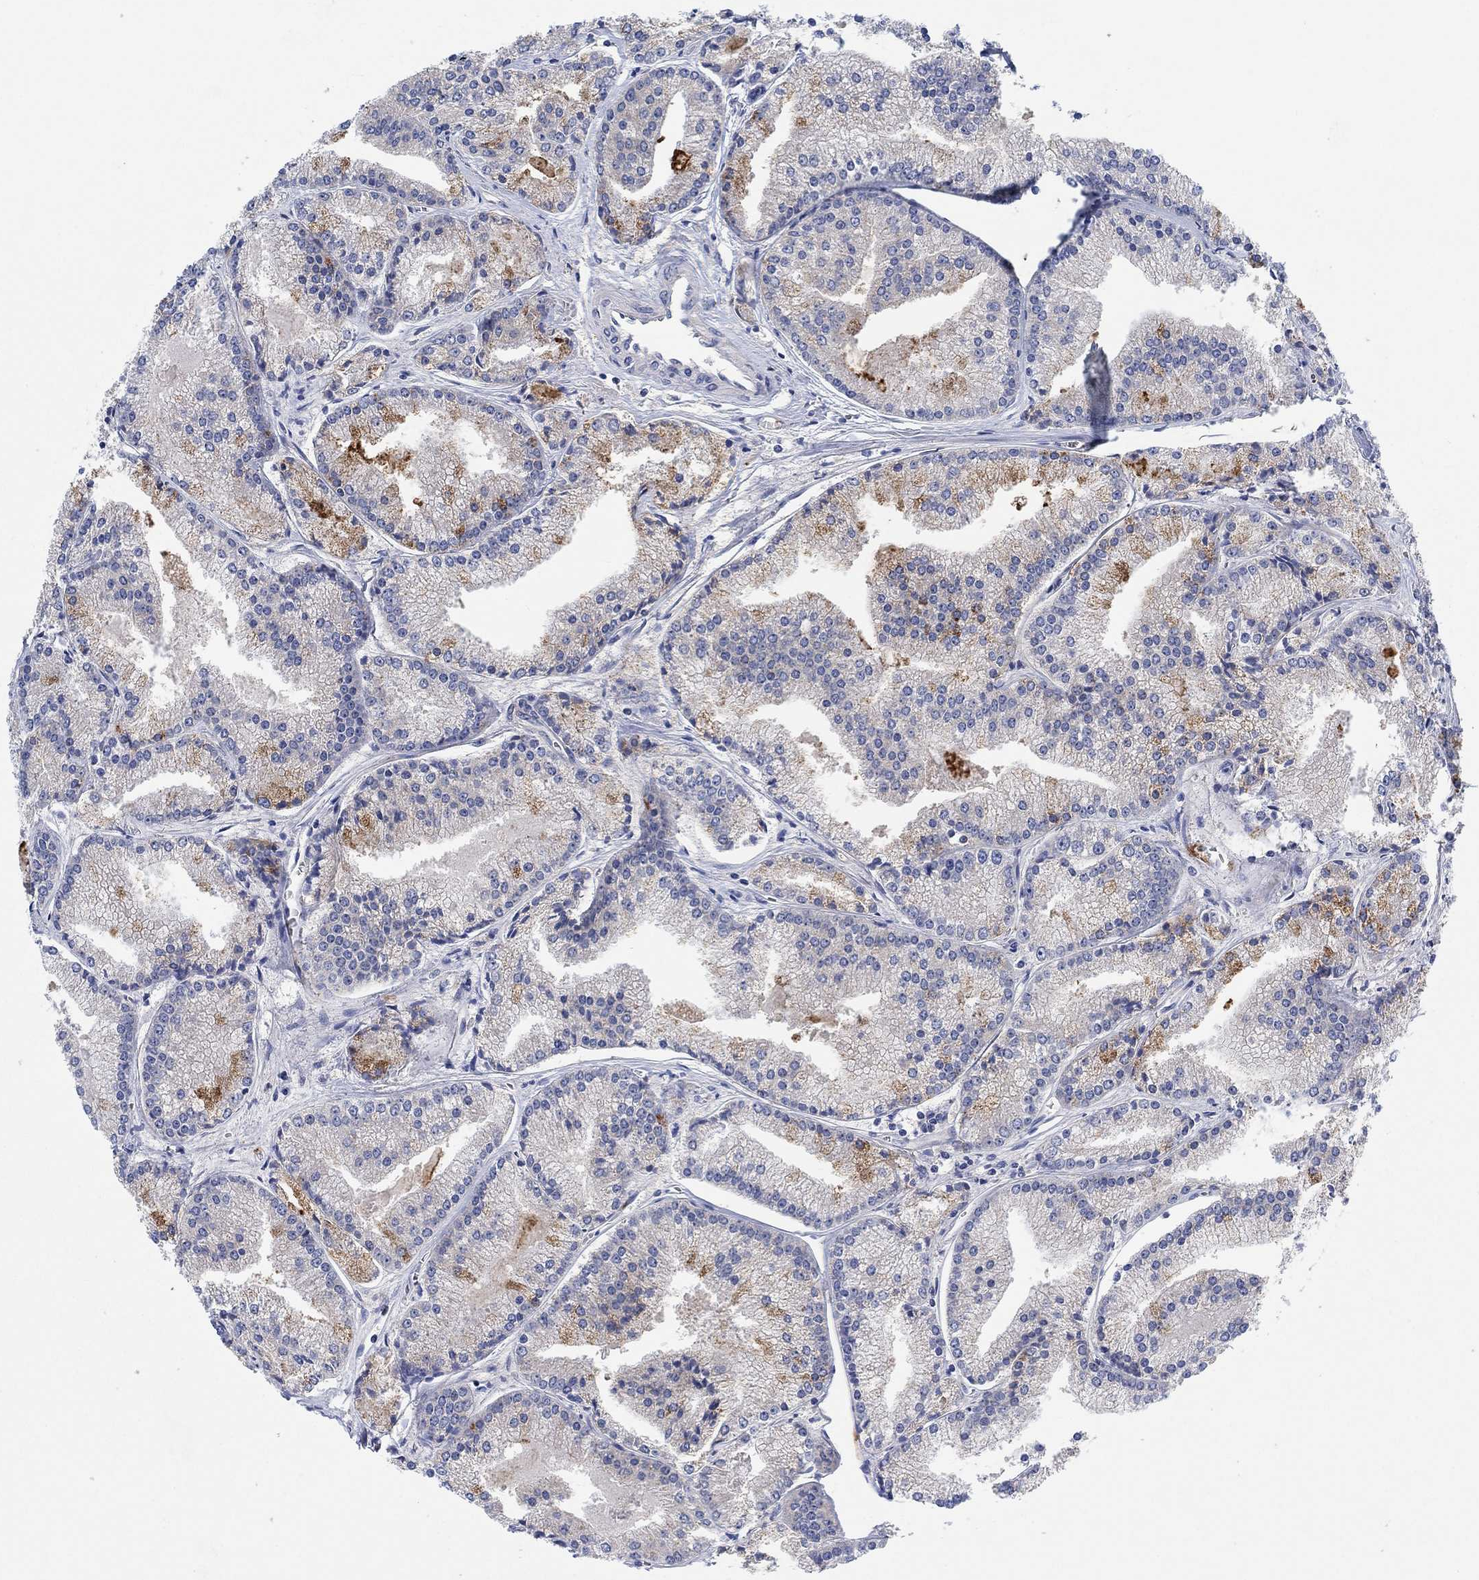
{"staining": {"intensity": "strong", "quantity": "<25%", "location": "cytoplasmic/membranous"}, "tissue": "prostate cancer", "cell_type": "Tumor cells", "image_type": "cancer", "snomed": [{"axis": "morphology", "description": "Adenocarcinoma, NOS"}, {"axis": "topography", "description": "Prostate"}], "caption": "Strong cytoplasmic/membranous staining for a protein is identified in about <25% of tumor cells of prostate cancer (adenocarcinoma) using immunohistochemistry (IHC).", "gene": "PMFBP1", "patient": {"sex": "male", "age": 72}}